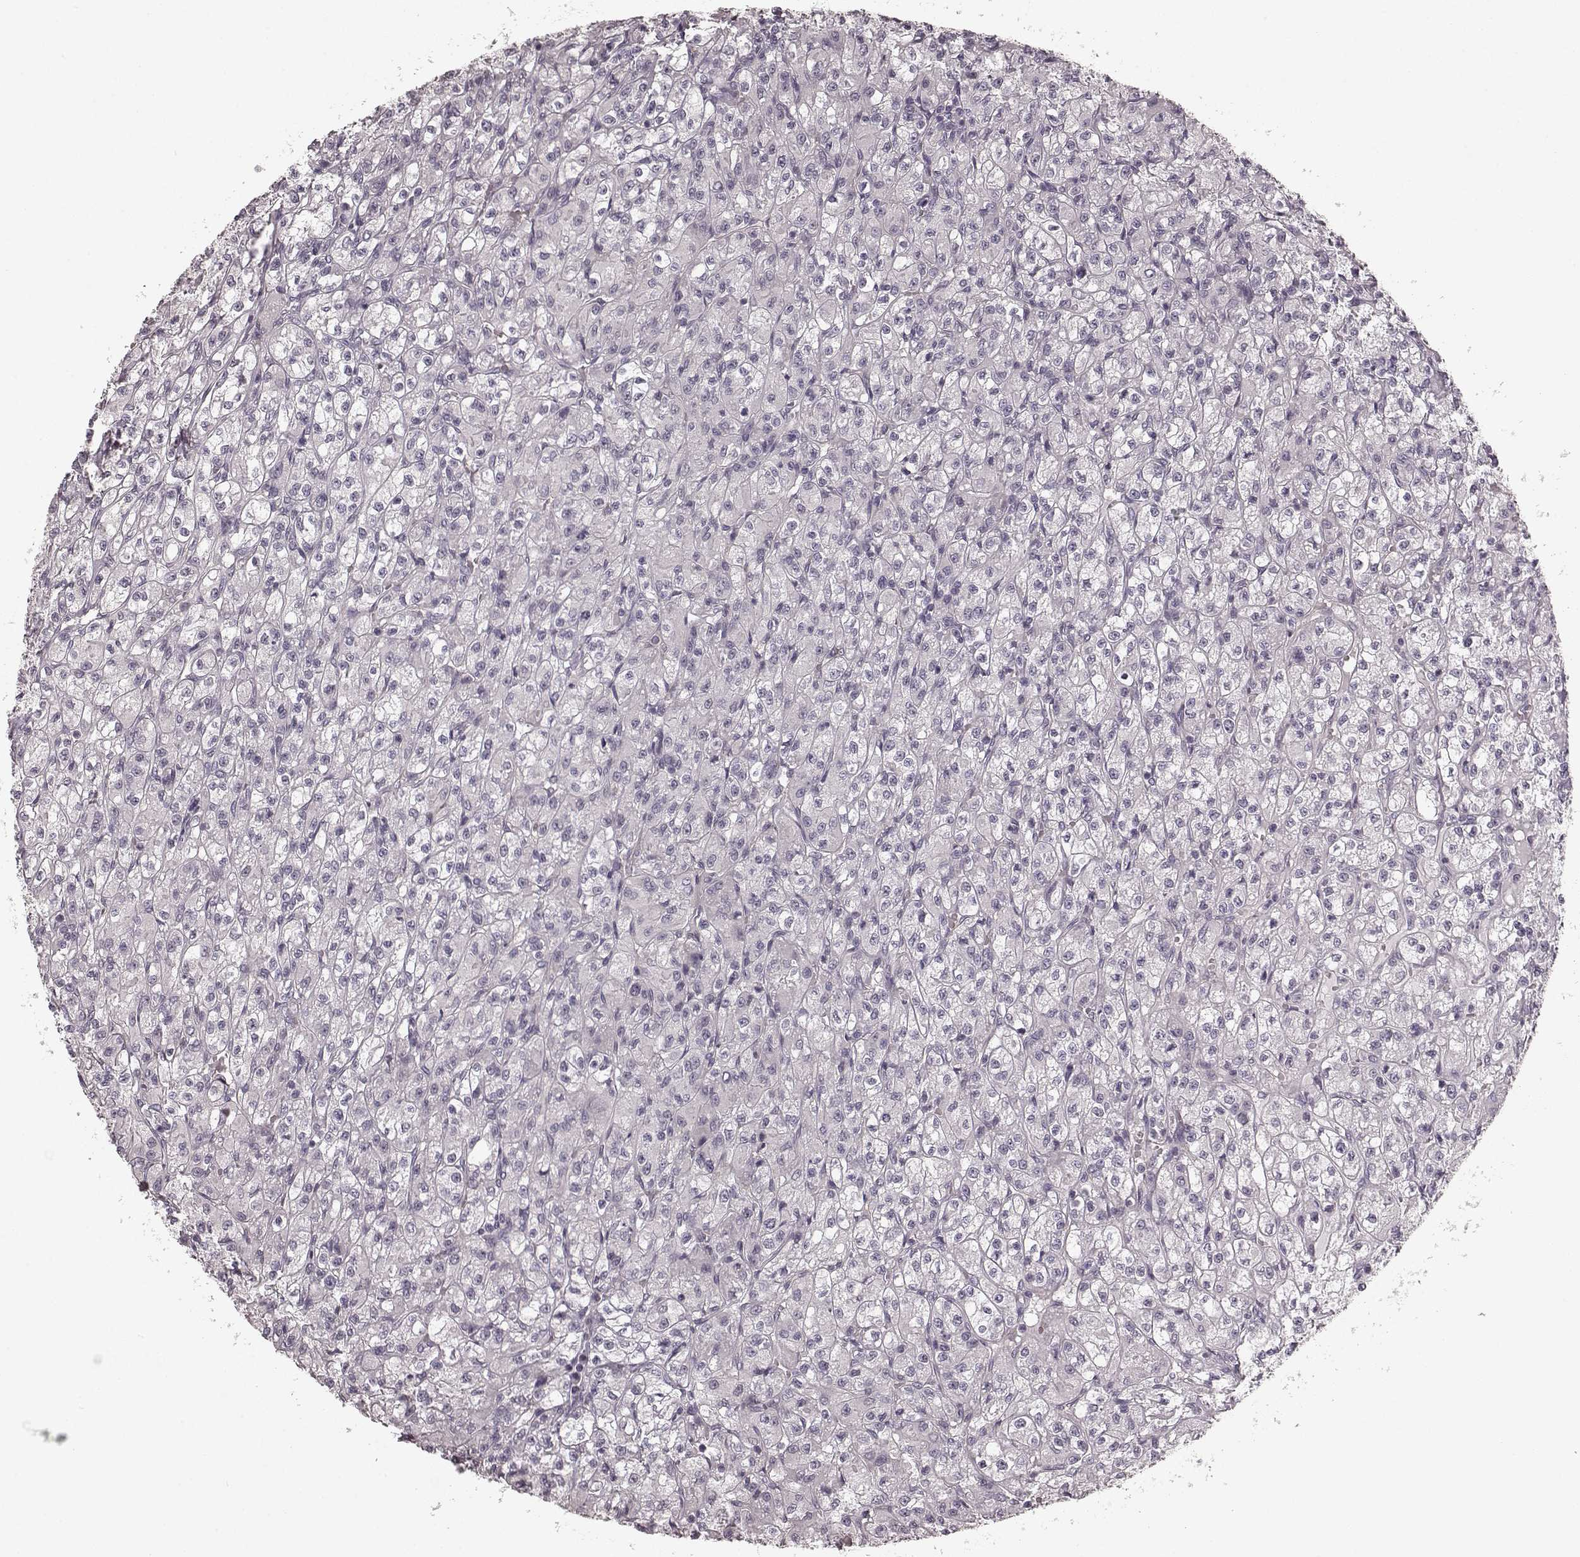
{"staining": {"intensity": "negative", "quantity": "none", "location": "none"}, "tissue": "renal cancer", "cell_type": "Tumor cells", "image_type": "cancer", "snomed": [{"axis": "morphology", "description": "Adenocarcinoma, NOS"}, {"axis": "topography", "description": "Kidney"}], "caption": "This is an immunohistochemistry micrograph of adenocarcinoma (renal). There is no expression in tumor cells.", "gene": "PRKCE", "patient": {"sex": "female", "age": 70}}